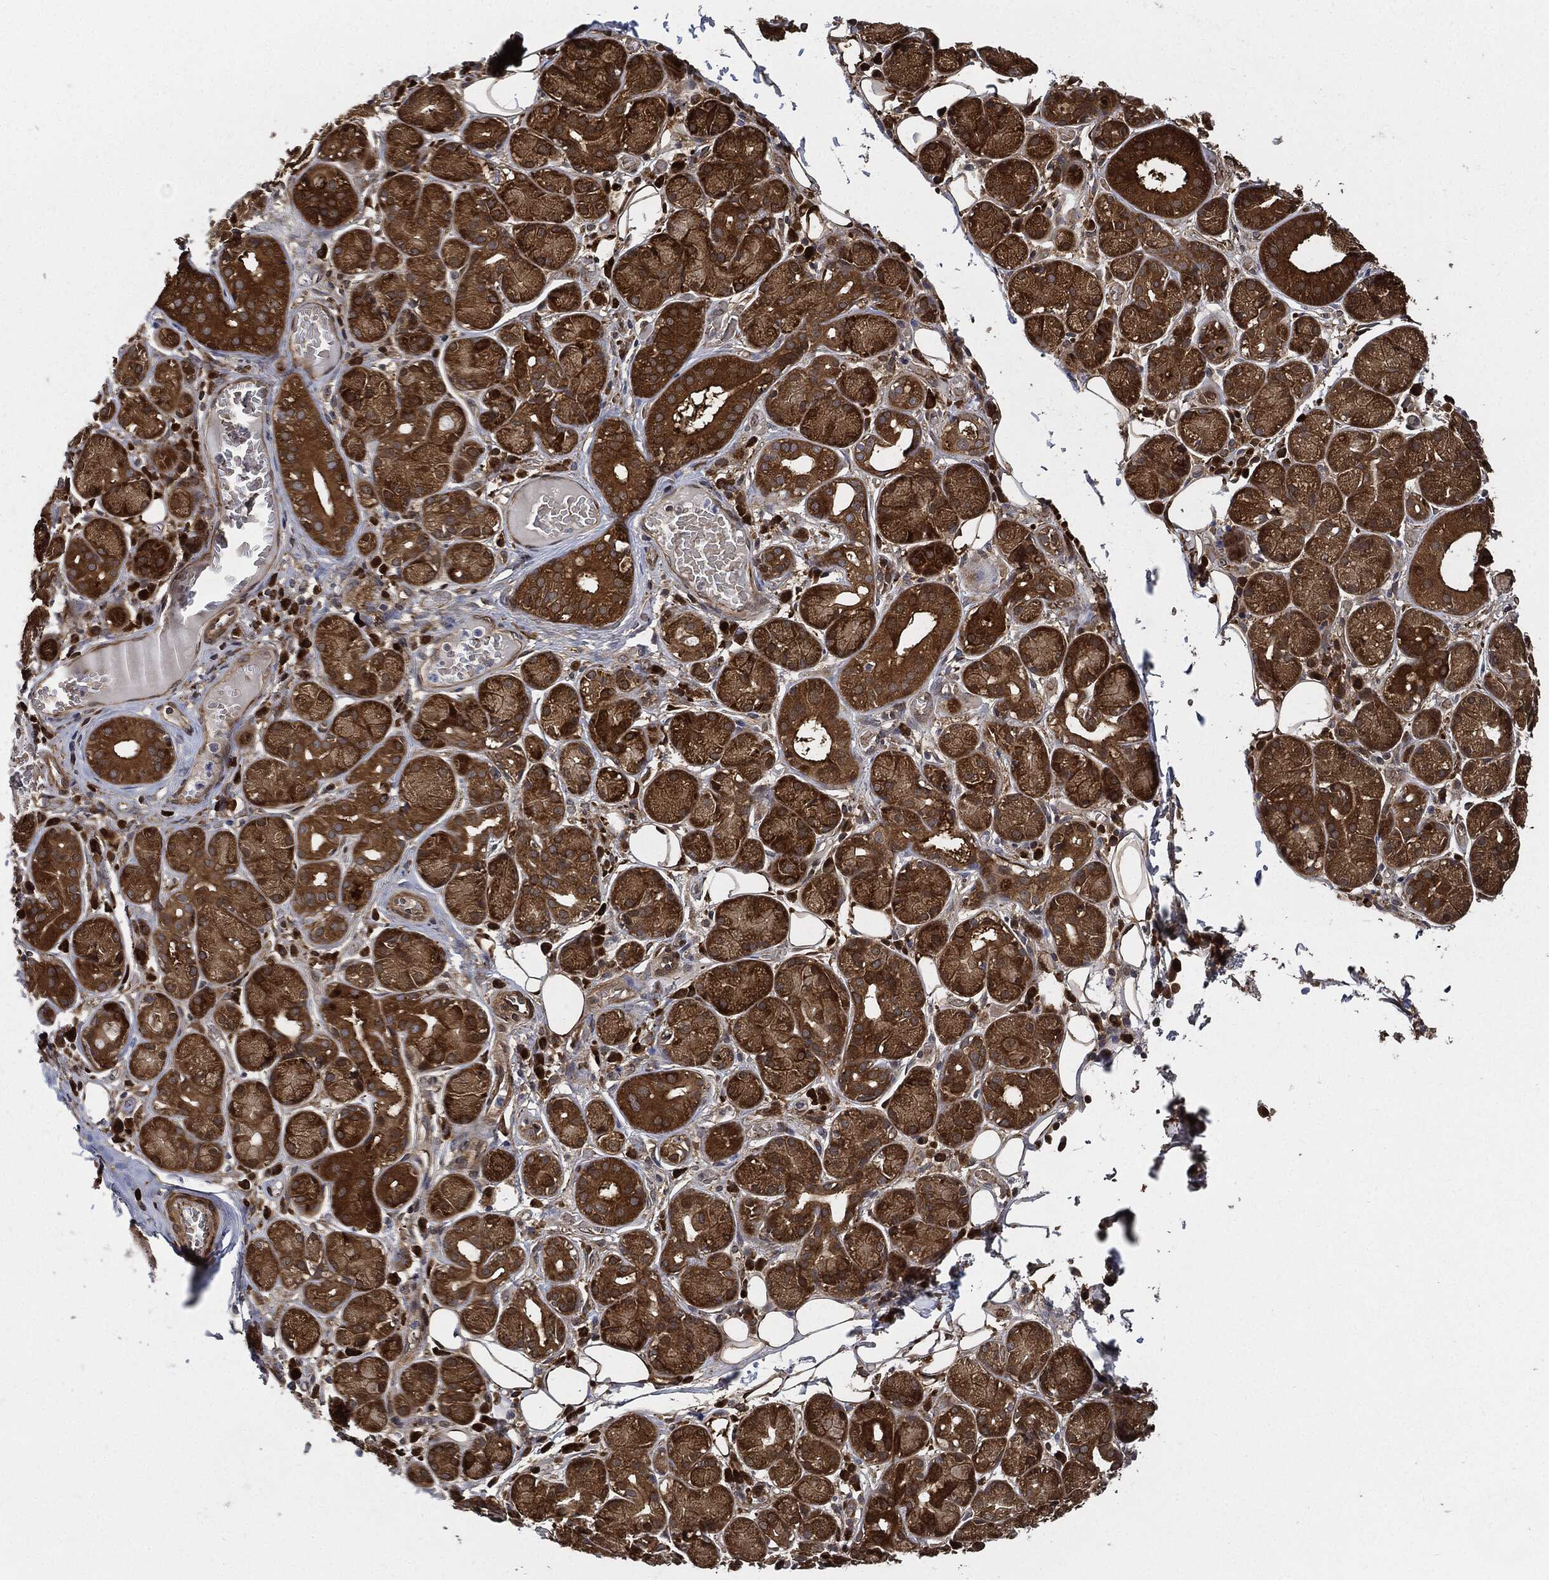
{"staining": {"intensity": "strong", "quantity": ">75%", "location": "cytoplasmic/membranous"}, "tissue": "salivary gland", "cell_type": "Glandular cells", "image_type": "normal", "snomed": [{"axis": "morphology", "description": "Normal tissue, NOS"}, {"axis": "topography", "description": "Salivary gland"}], "caption": "Immunohistochemical staining of unremarkable salivary gland shows strong cytoplasmic/membranous protein staining in approximately >75% of glandular cells. (brown staining indicates protein expression, while blue staining denotes nuclei).", "gene": "PRDX2", "patient": {"sex": "male", "age": 71}}